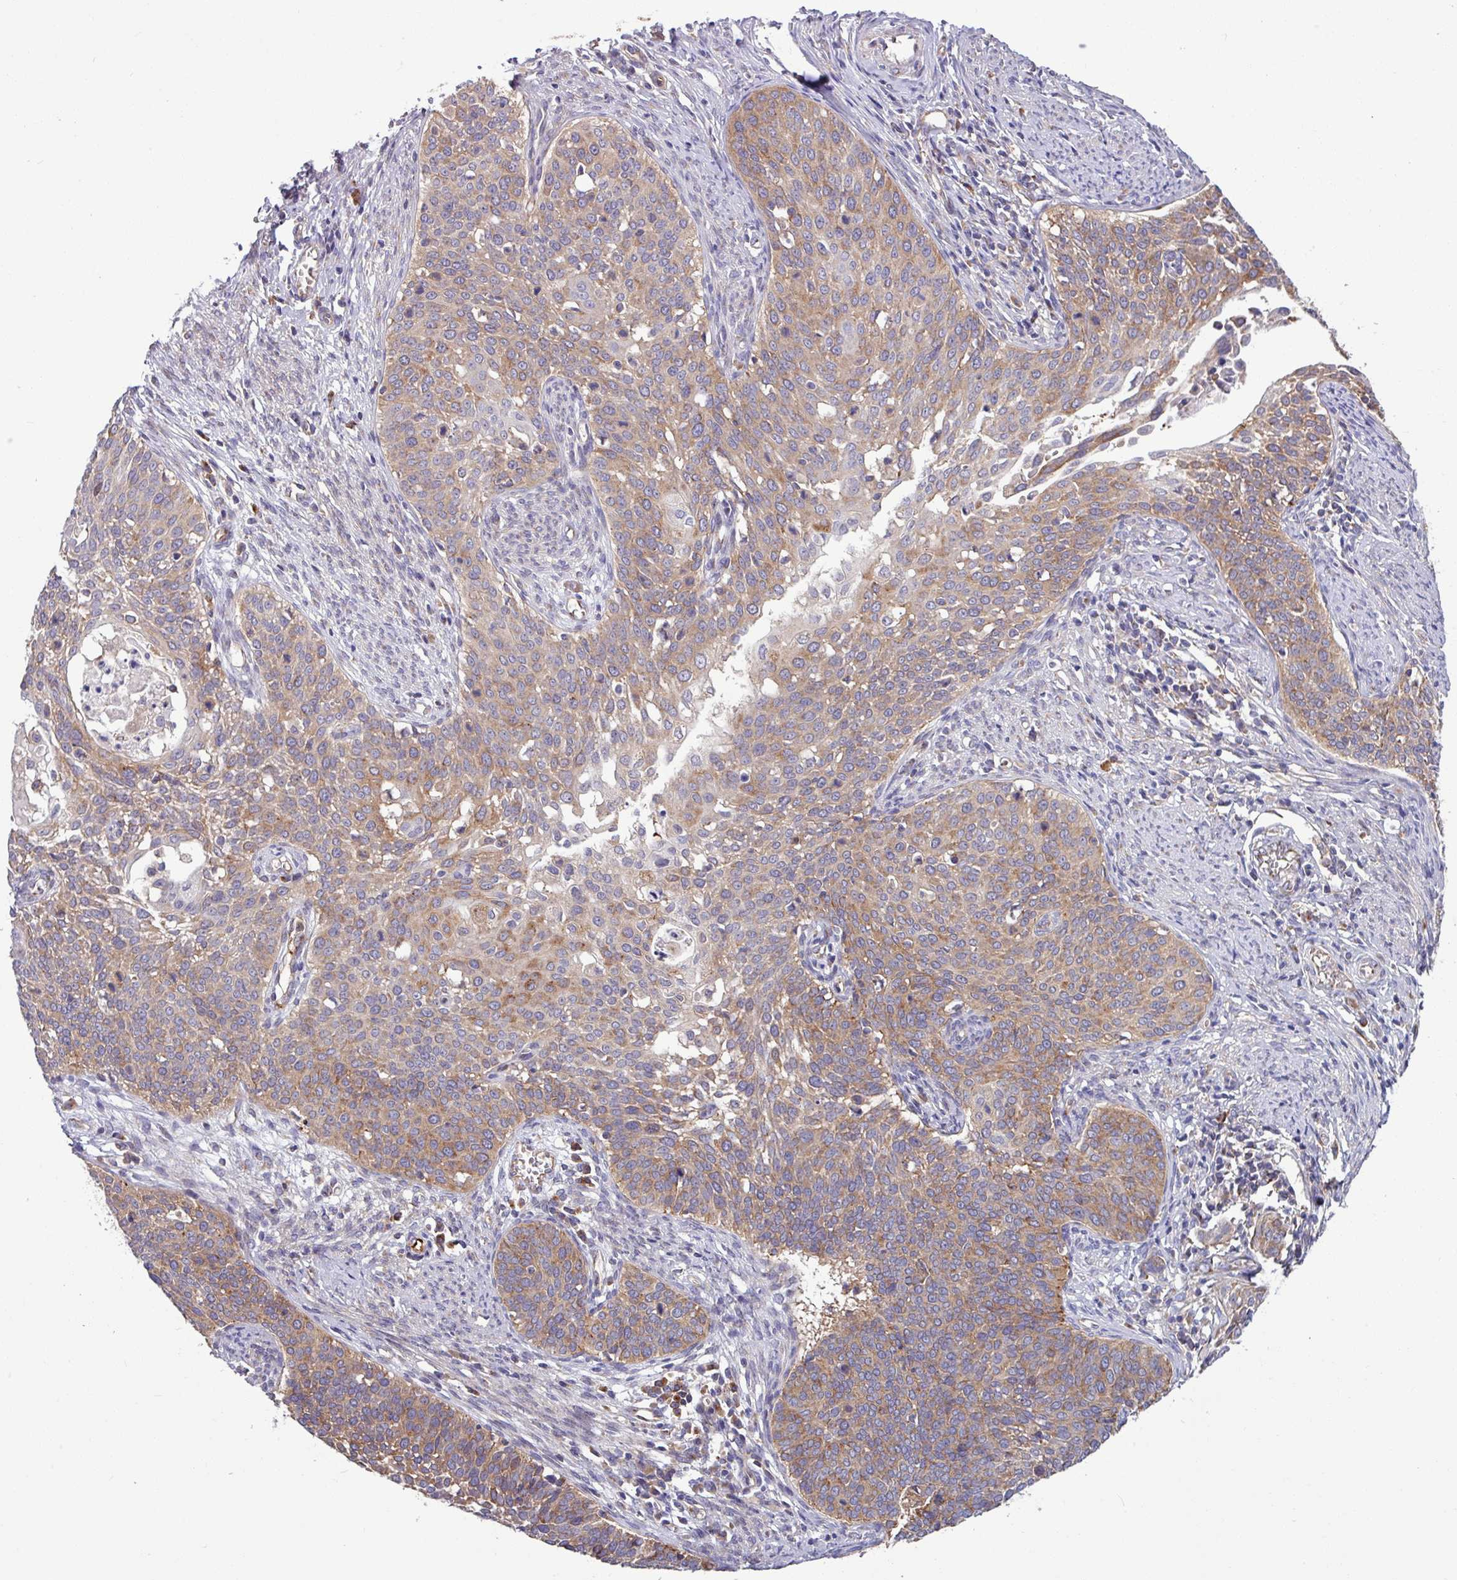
{"staining": {"intensity": "moderate", "quantity": ">75%", "location": "cytoplasmic/membranous"}, "tissue": "cervical cancer", "cell_type": "Tumor cells", "image_type": "cancer", "snomed": [{"axis": "morphology", "description": "Squamous cell carcinoma, NOS"}, {"axis": "topography", "description": "Cervix"}], "caption": "Immunohistochemistry image of human cervical cancer (squamous cell carcinoma) stained for a protein (brown), which shows medium levels of moderate cytoplasmic/membranous positivity in approximately >75% of tumor cells.", "gene": "LSM12", "patient": {"sex": "female", "age": 44}}